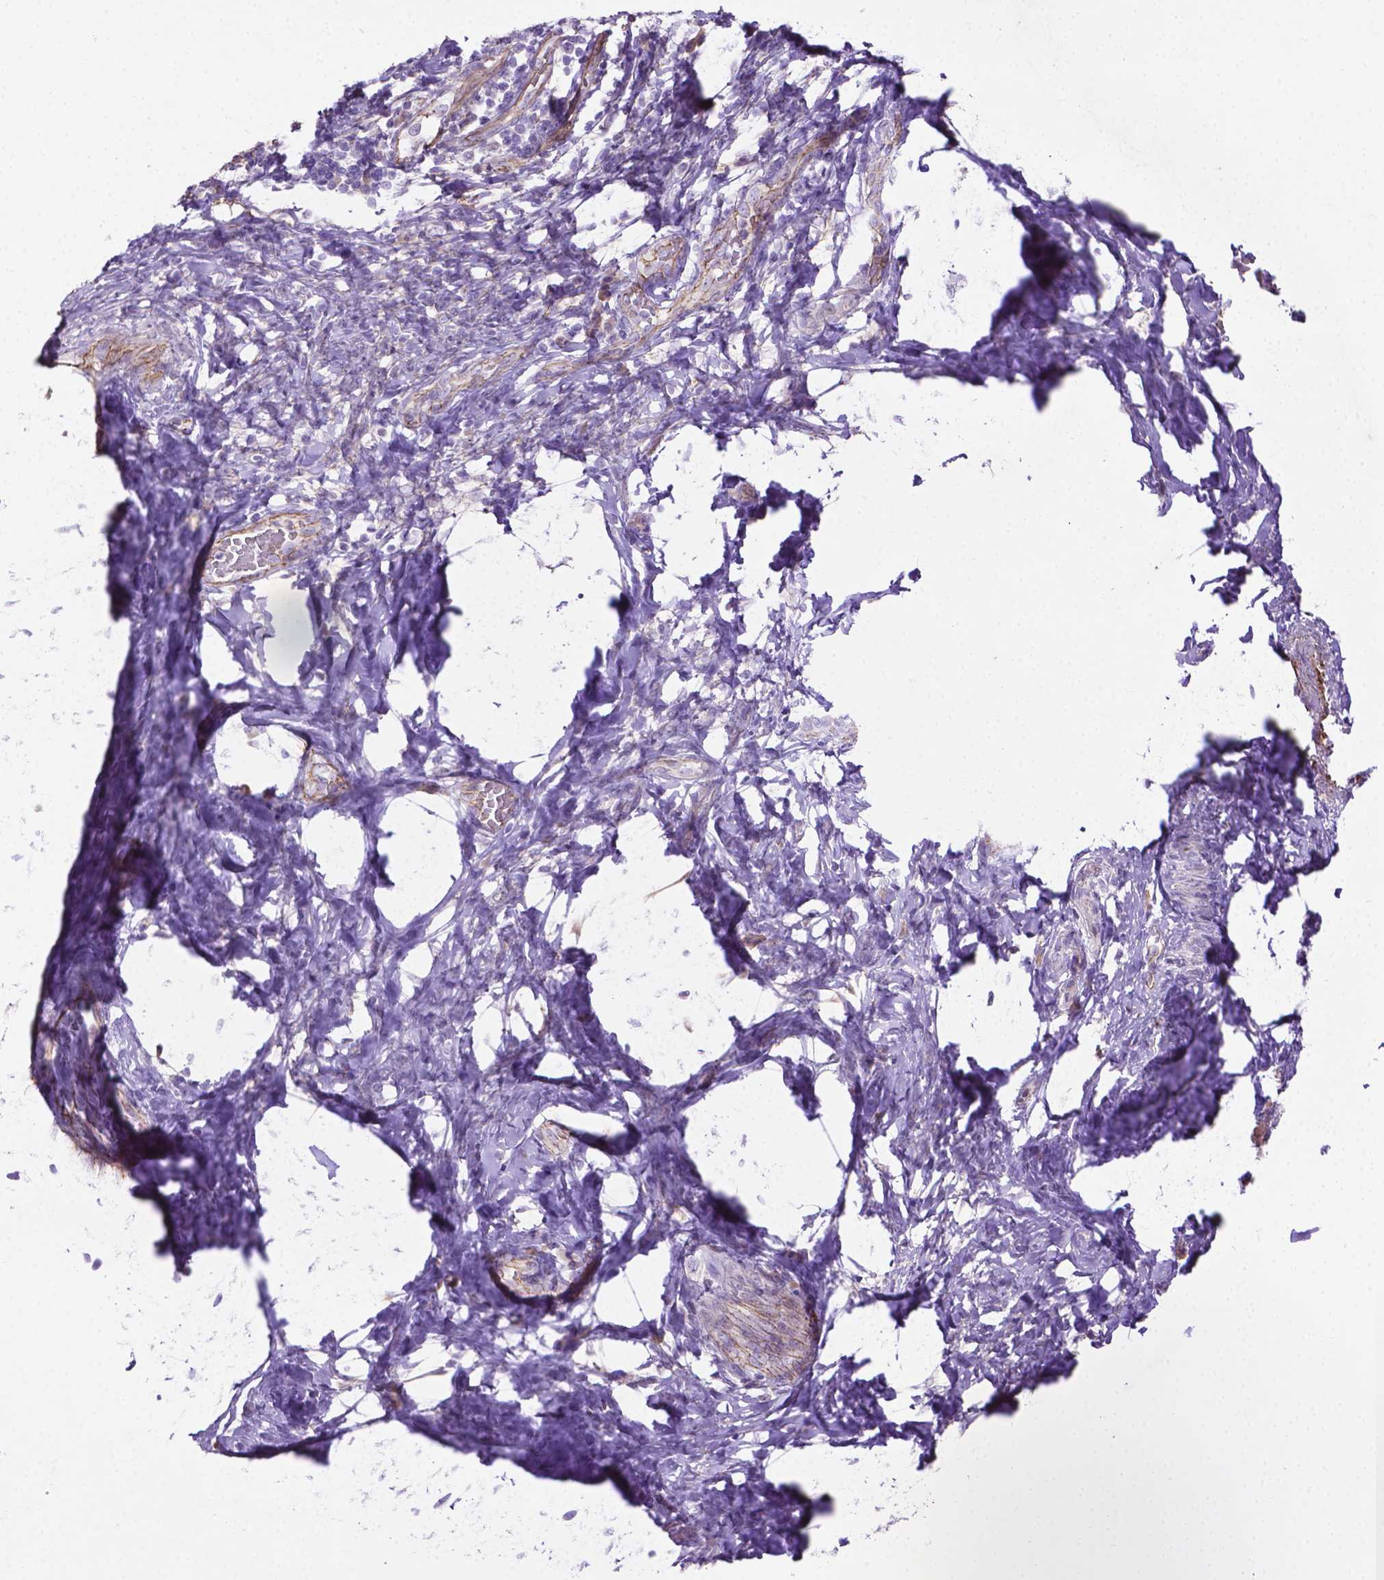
{"staining": {"intensity": "negative", "quantity": "none", "location": "none"}, "tissue": "cervical cancer", "cell_type": "Tumor cells", "image_type": "cancer", "snomed": [{"axis": "morphology", "description": "Normal tissue, NOS"}, {"axis": "morphology", "description": "Squamous cell carcinoma, NOS"}, {"axis": "topography", "description": "Cervix"}], "caption": "An immunohistochemistry histopathology image of cervical squamous cell carcinoma is shown. There is no staining in tumor cells of cervical squamous cell carcinoma.", "gene": "CCER2", "patient": {"sex": "female", "age": 51}}